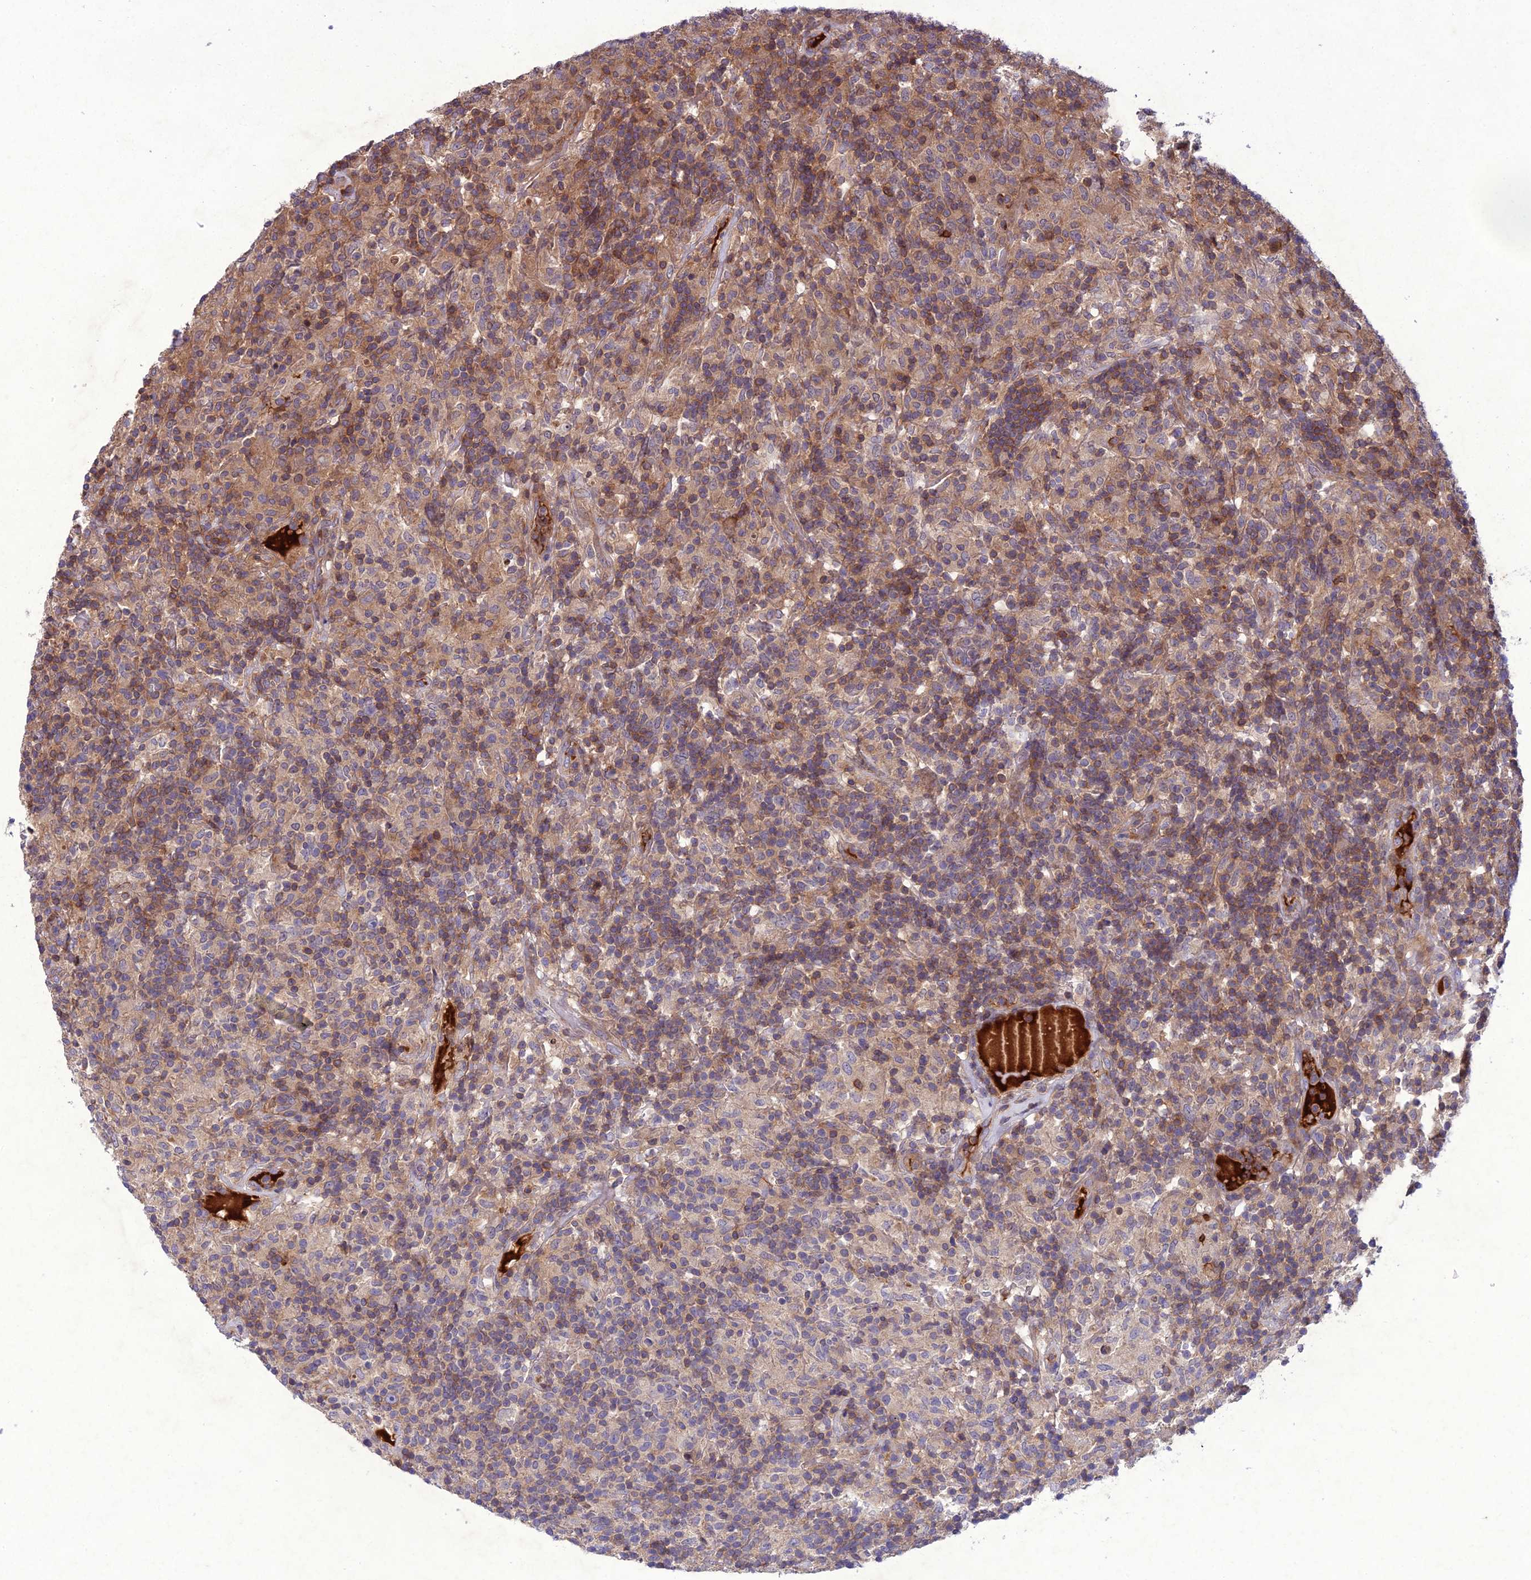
{"staining": {"intensity": "weak", "quantity": "25%-75%", "location": "cytoplasmic/membranous"}, "tissue": "lymphoma", "cell_type": "Tumor cells", "image_type": "cancer", "snomed": [{"axis": "morphology", "description": "Hodgkin's disease, NOS"}, {"axis": "topography", "description": "Lymph node"}], "caption": "Immunohistochemical staining of Hodgkin's disease reveals low levels of weak cytoplasmic/membranous protein staining in approximately 25%-75% of tumor cells.", "gene": "GDF6", "patient": {"sex": "male", "age": 70}}